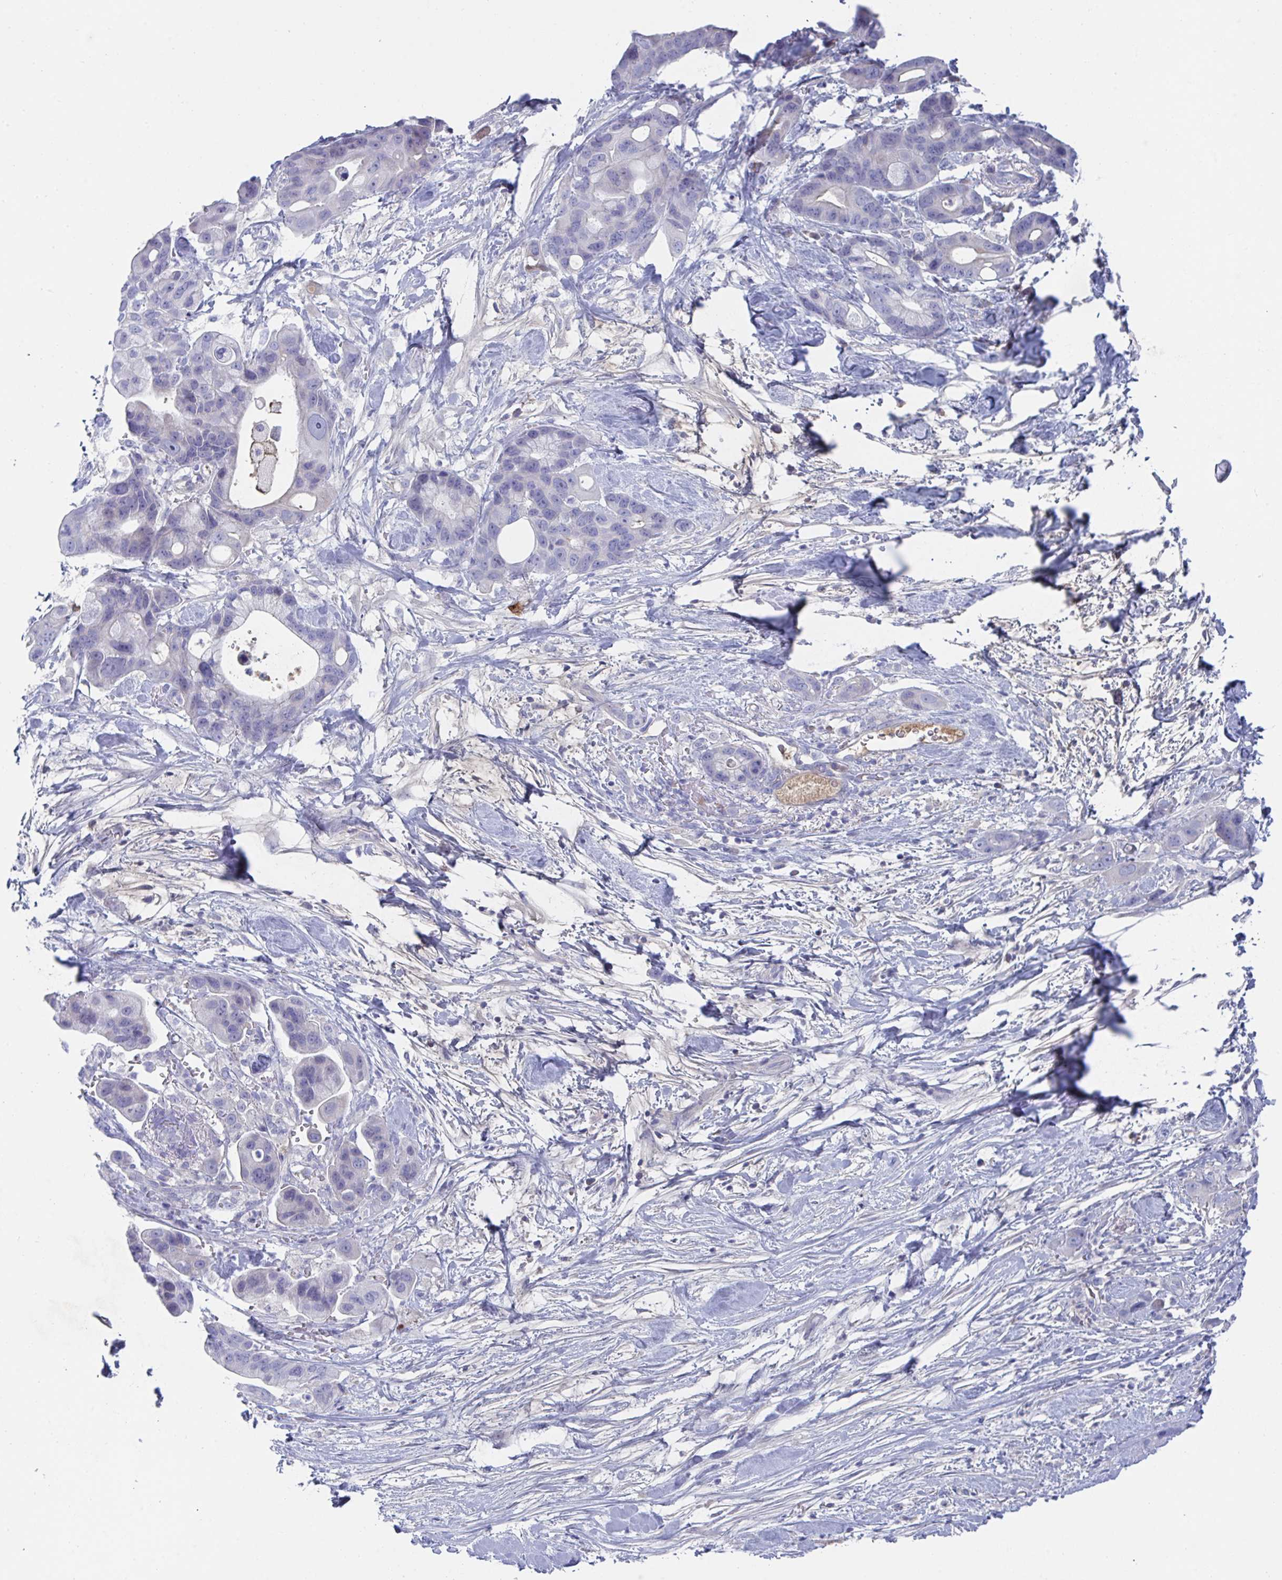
{"staining": {"intensity": "negative", "quantity": "none", "location": "none"}, "tissue": "pancreatic cancer", "cell_type": "Tumor cells", "image_type": "cancer", "snomed": [{"axis": "morphology", "description": "Adenocarcinoma, NOS"}, {"axis": "topography", "description": "Pancreas"}], "caption": "Immunohistochemistry (IHC) histopathology image of neoplastic tissue: human pancreatic cancer stained with DAB demonstrates no significant protein expression in tumor cells.", "gene": "TNFAIP6", "patient": {"sex": "male", "age": 68}}